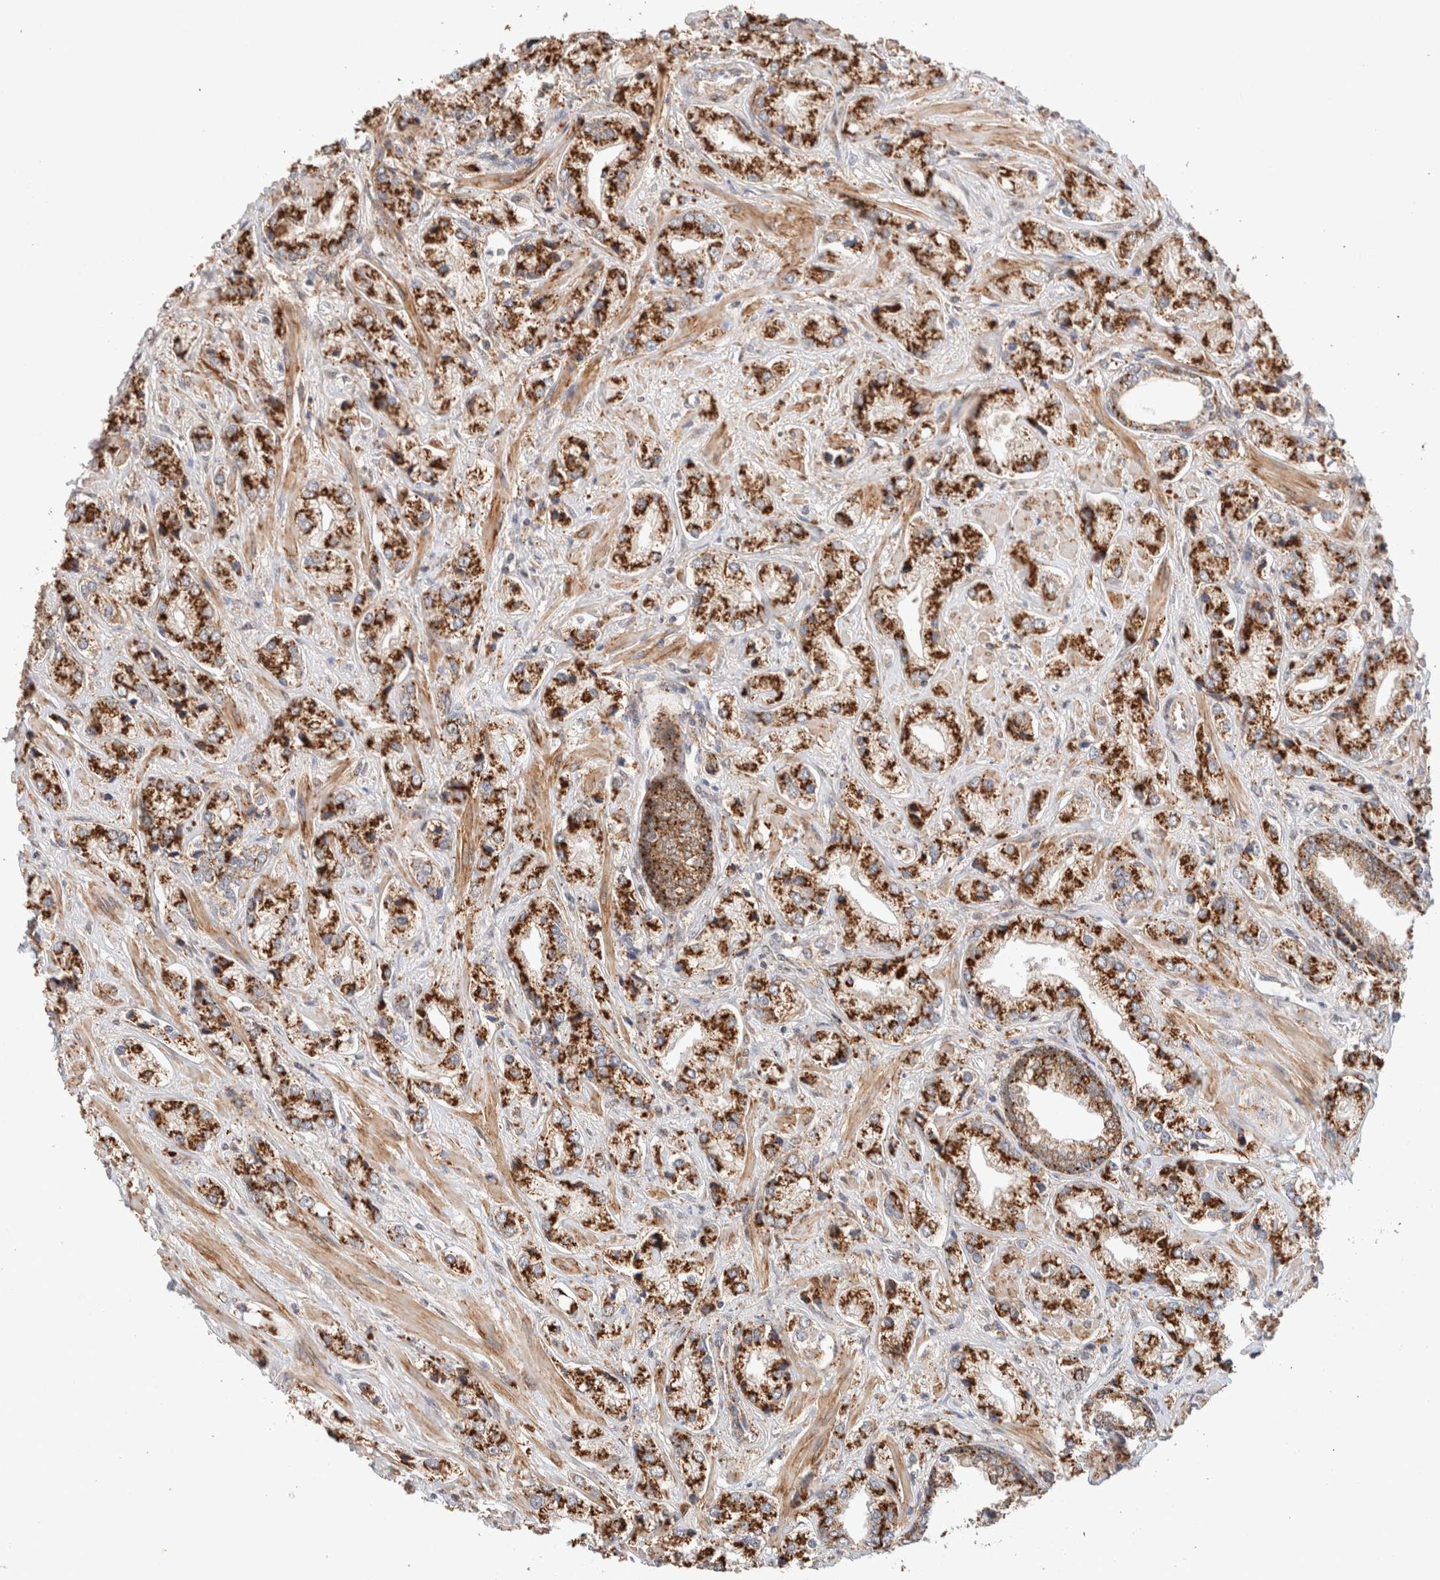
{"staining": {"intensity": "strong", "quantity": ">75%", "location": "cytoplasmic/membranous"}, "tissue": "prostate cancer", "cell_type": "Tumor cells", "image_type": "cancer", "snomed": [{"axis": "morphology", "description": "Adenocarcinoma, High grade"}, {"axis": "topography", "description": "Prostate"}], "caption": "Protein staining of prostate adenocarcinoma (high-grade) tissue exhibits strong cytoplasmic/membranous positivity in about >75% of tumor cells. (brown staining indicates protein expression, while blue staining denotes nuclei).", "gene": "RABEPK", "patient": {"sex": "male", "age": 66}}